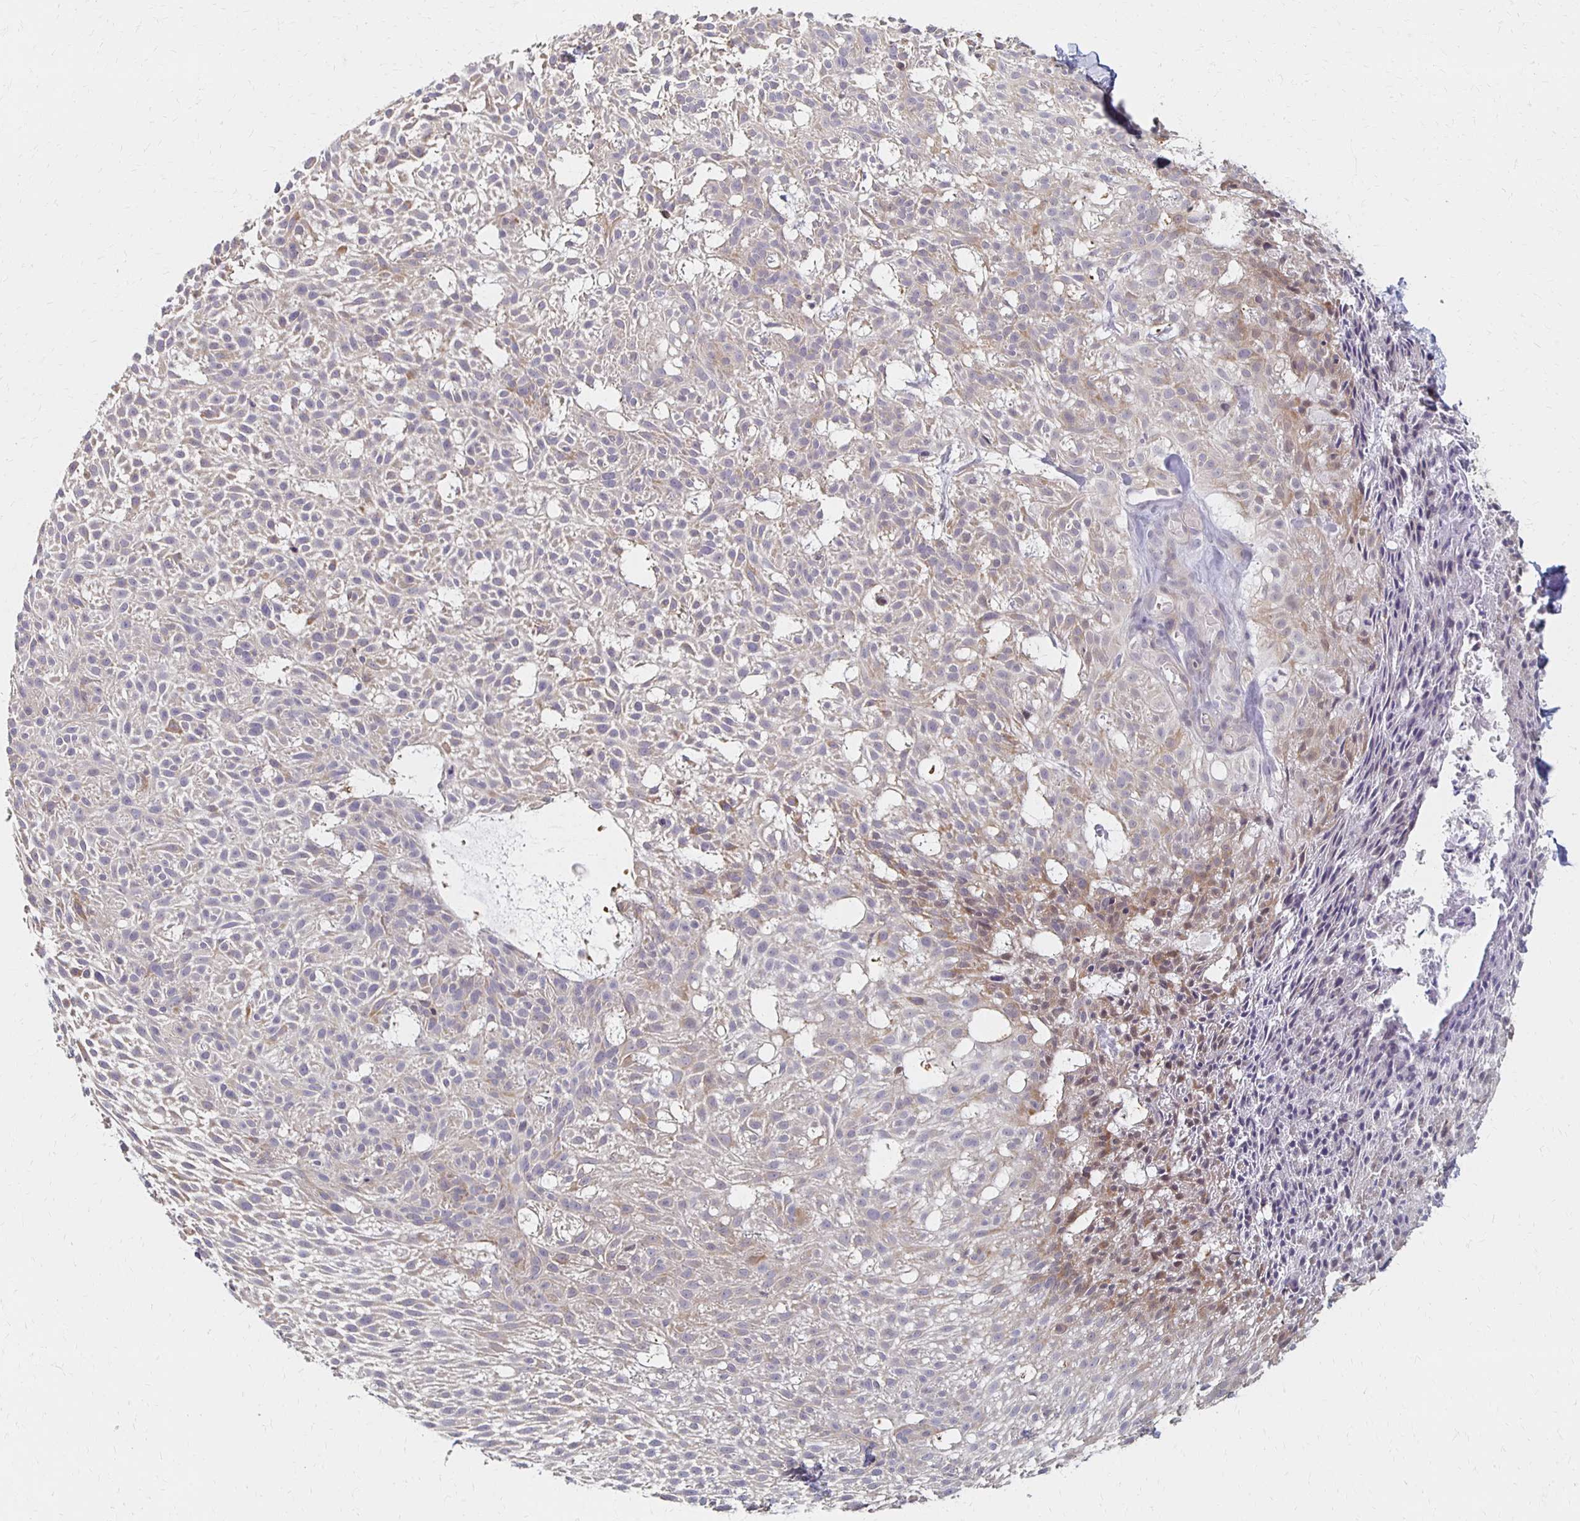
{"staining": {"intensity": "moderate", "quantity": "<25%", "location": "cytoplasmic/membranous"}, "tissue": "skin cancer", "cell_type": "Tumor cells", "image_type": "cancer", "snomed": [{"axis": "morphology", "description": "Basal cell carcinoma"}, {"axis": "topography", "description": "Skin"}], "caption": "Moderate cytoplasmic/membranous staining for a protein is seen in about <25% of tumor cells of skin basal cell carcinoma using immunohistochemistry.", "gene": "PRKCB", "patient": {"sex": "female", "age": 78}}